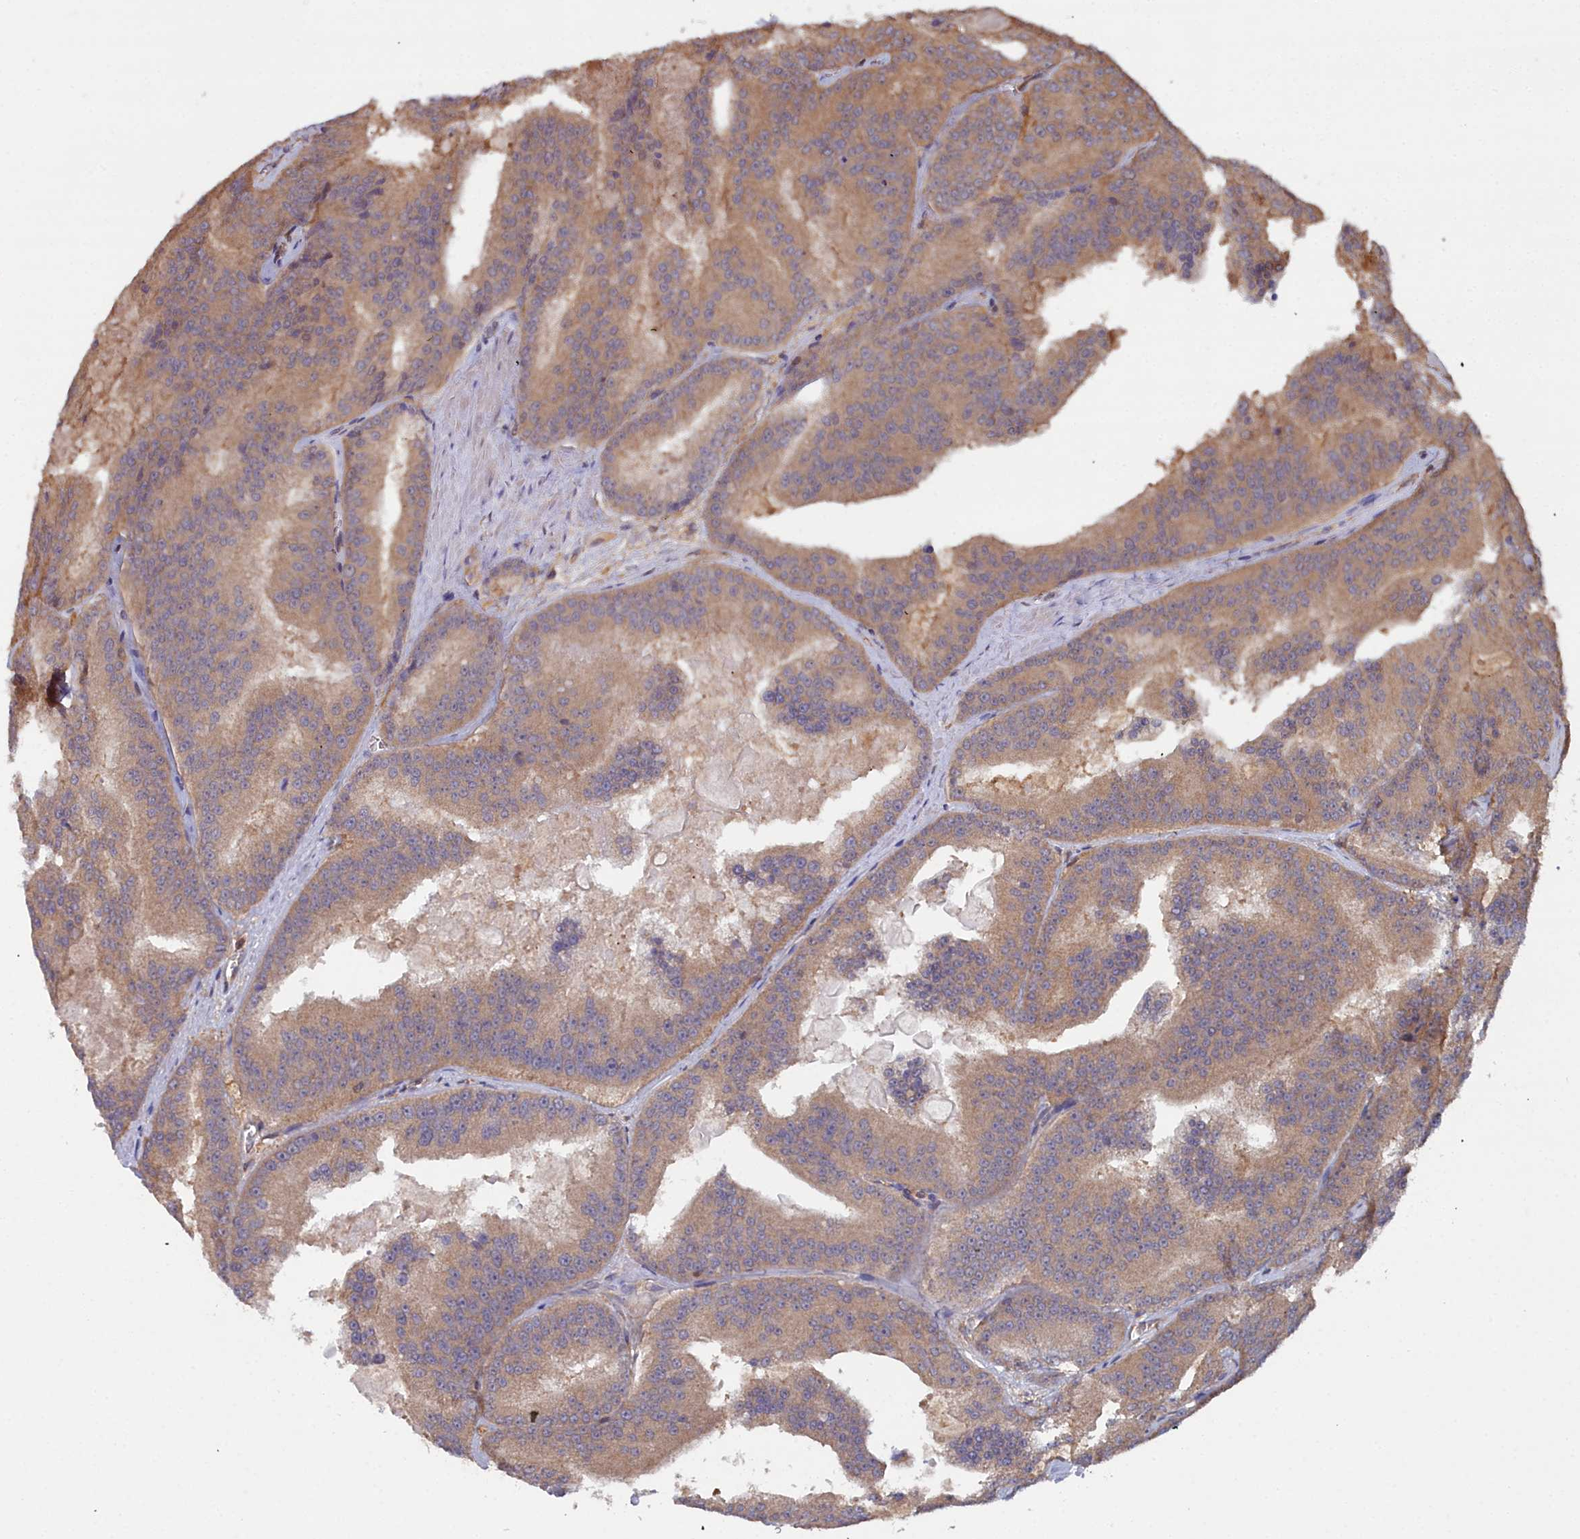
{"staining": {"intensity": "moderate", "quantity": ">75%", "location": "cytoplasmic/membranous"}, "tissue": "prostate cancer", "cell_type": "Tumor cells", "image_type": "cancer", "snomed": [{"axis": "morphology", "description": "Adenocarcinoma, High grade"}, {"axis": "topography", "description": "Prostate"}], "caption": "Human prostate cancer (high-grade adenocarcinoma) stained with a brown dye displays moderate cytoplasmic/membranous positive expression in approximately >75% of tumor cells.", "gene": "GFRA2", "patient": {"sex": "male", "age": 61}}